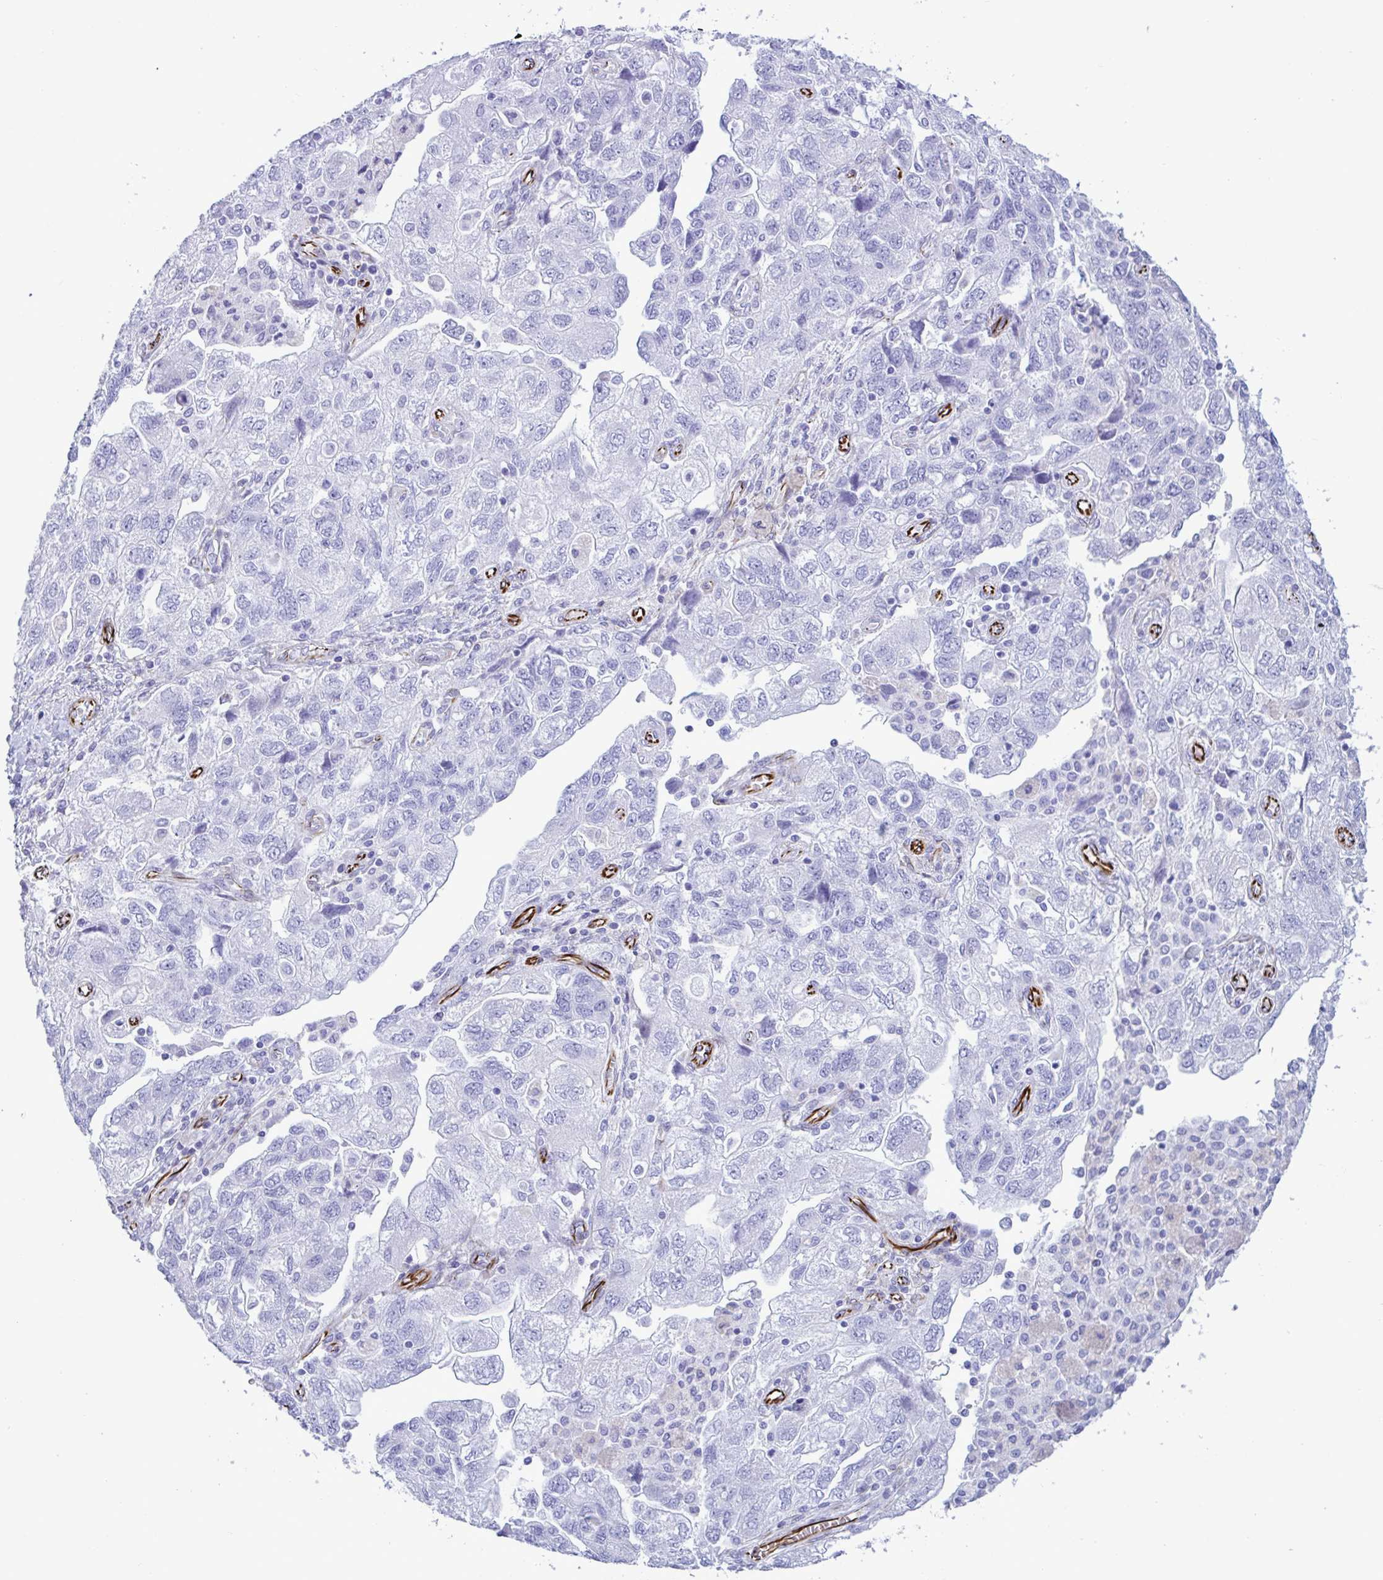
{"staining": {"intensity": "negative", "quantity": "none", "location": "none"}, "tissue": "ovarian cancer", "cell_type": "Tumor cells", "image_type": "cancer", "snomed": [{"axis": "morphology", "description": "Carcinoma, NOS"}, {"axis": "morphology", "description": "Cystadenocarcinoma, serous, NOS"}, {"axis": "topography", "description": "Ovary"}], "caption": "This is an IHC micrograph of carcinoma (ovarian). There is no staining in tumor cells.", "gene": "SMAD5", "patient": {"sex": "female", "age": 69}}